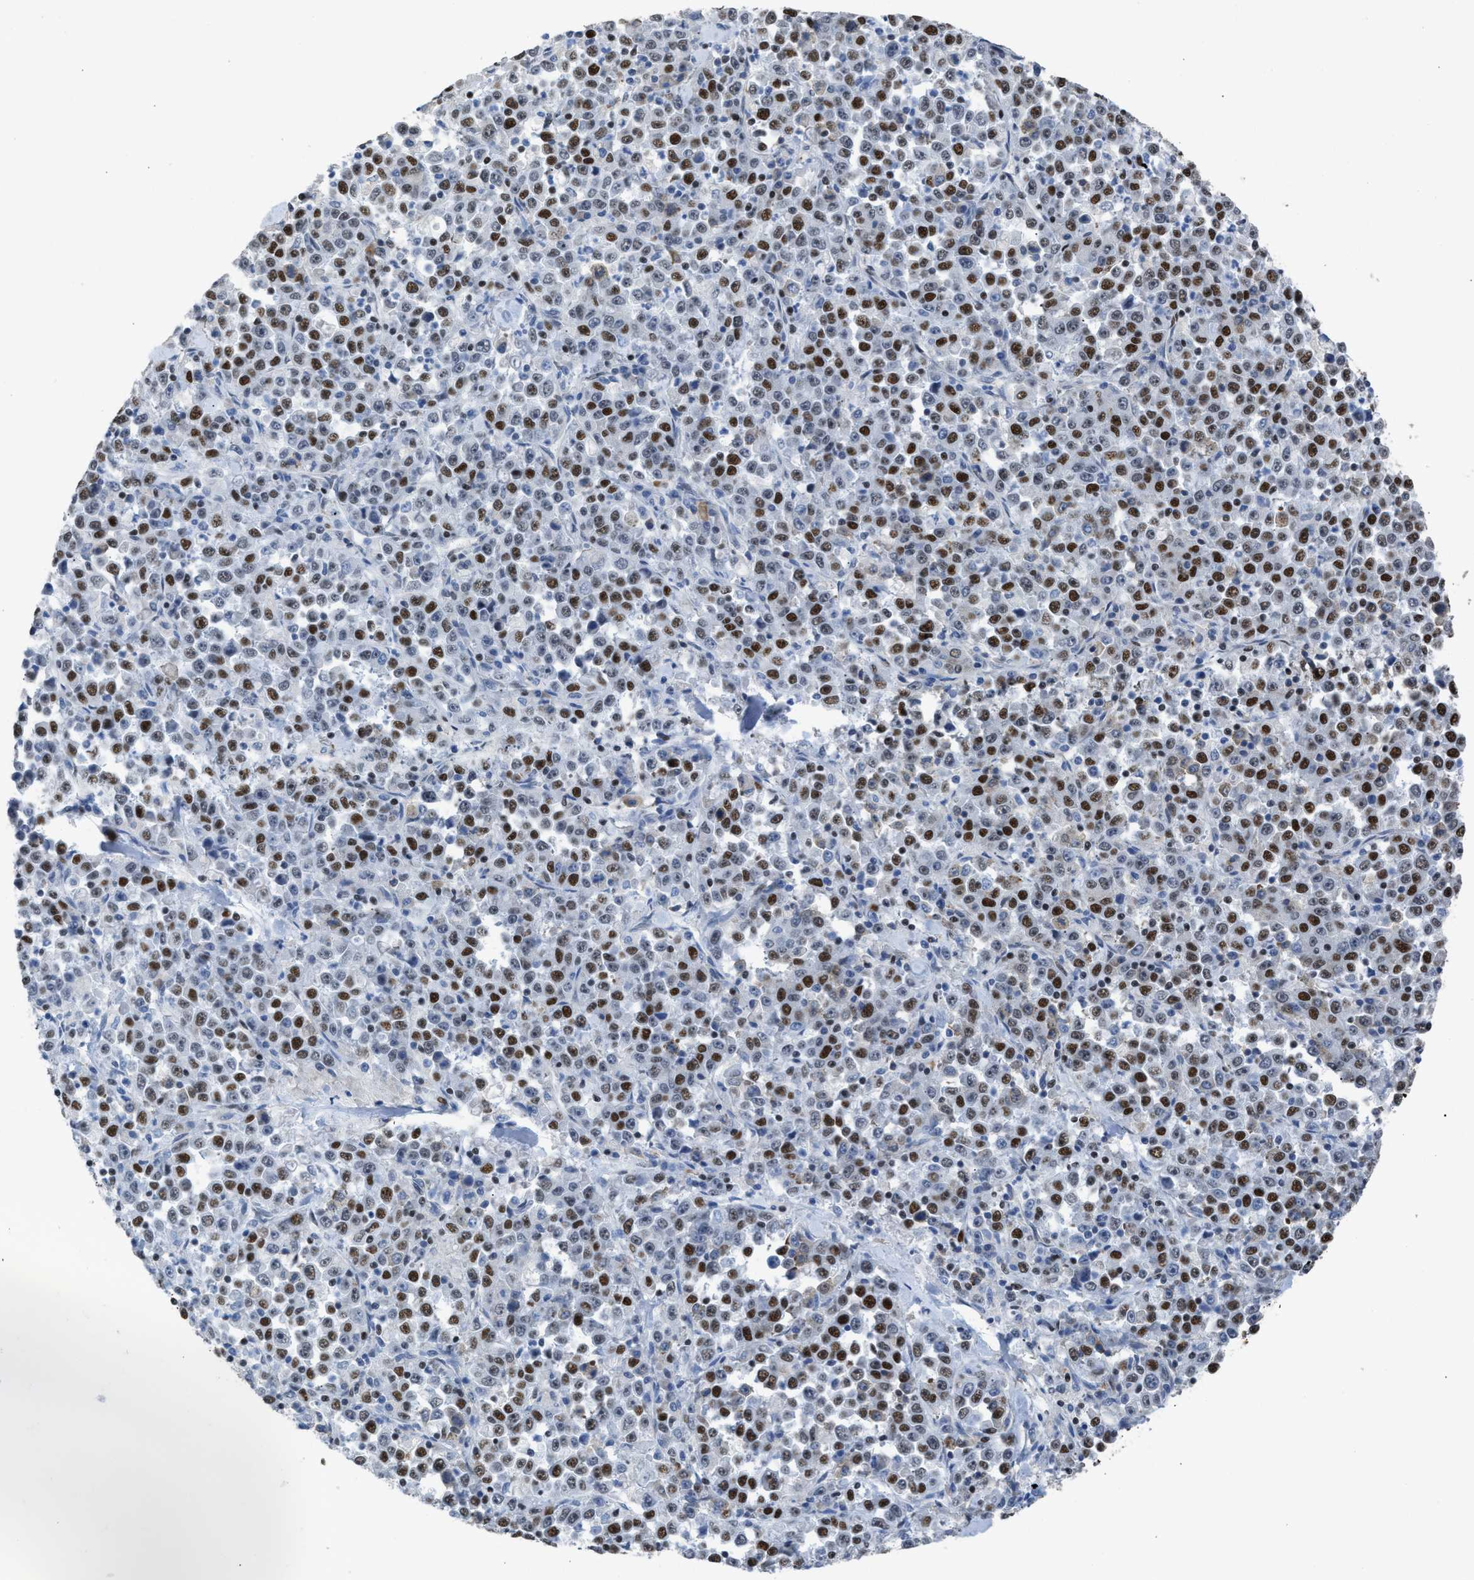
{"staining": {"intensity": "strong", "quantity": ">75%", "location": "nuclear"}, "tissue": "stomach cancer", "cell_type": "Tumor cells", "image_type": "cancer", "snomed": [{"axis": "morphology", "description": "Normal tissue, NOS"}, {"axis": "morphology", "description": "Adenocarcinoma, NOS"}, {"axis": "topography", "description": "Stomach, upper"}, {"axis": "topography", "description": "Stomach"}], "caption": "There is high levels of strong nuclear expression in tumor cells of stomach cancer, as demonstrated by immunohistochemical staining (brown color).", "gene": "SCAF4", "patient": {"sex": "male", "age": 59}}